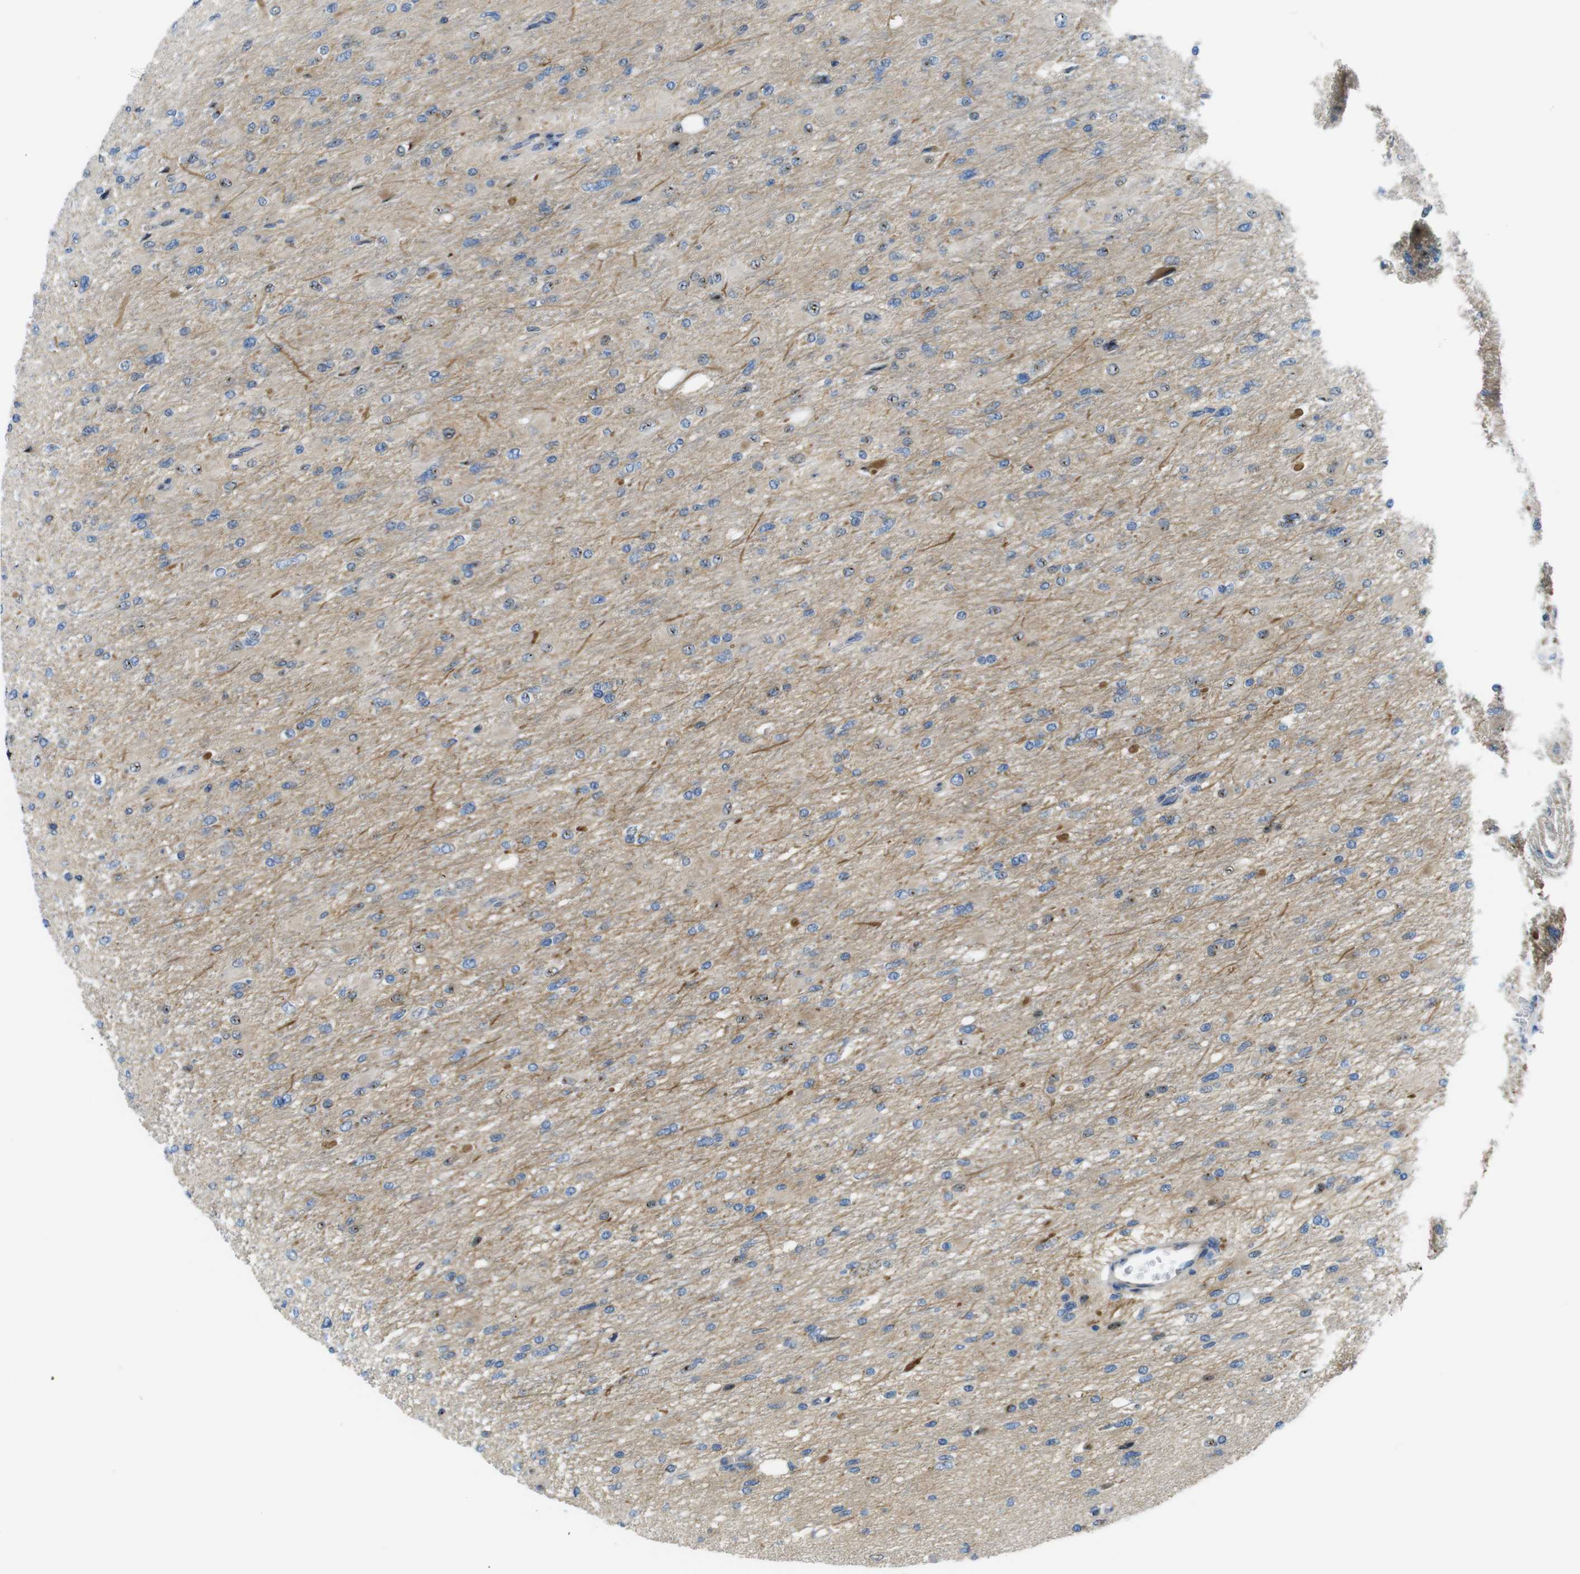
{"staining": {"intensity": "negative", "quantity": "none", "location": "none"}, "tissue": "glioma", "cell_type": "Tumor cells", "image_type": "cancer", "snomed": [{"axis": "morphology", "description": "Glioma, malignant, High grade"}, {"axis": "topography", "description": "Cerebral cortex"}], "caption": "Glioma was stained to show a protein in brown. There is no significant staining in tumor cells.", "gene": "ZDHHC3", "patient": {"sex": "female", "age": 36}}